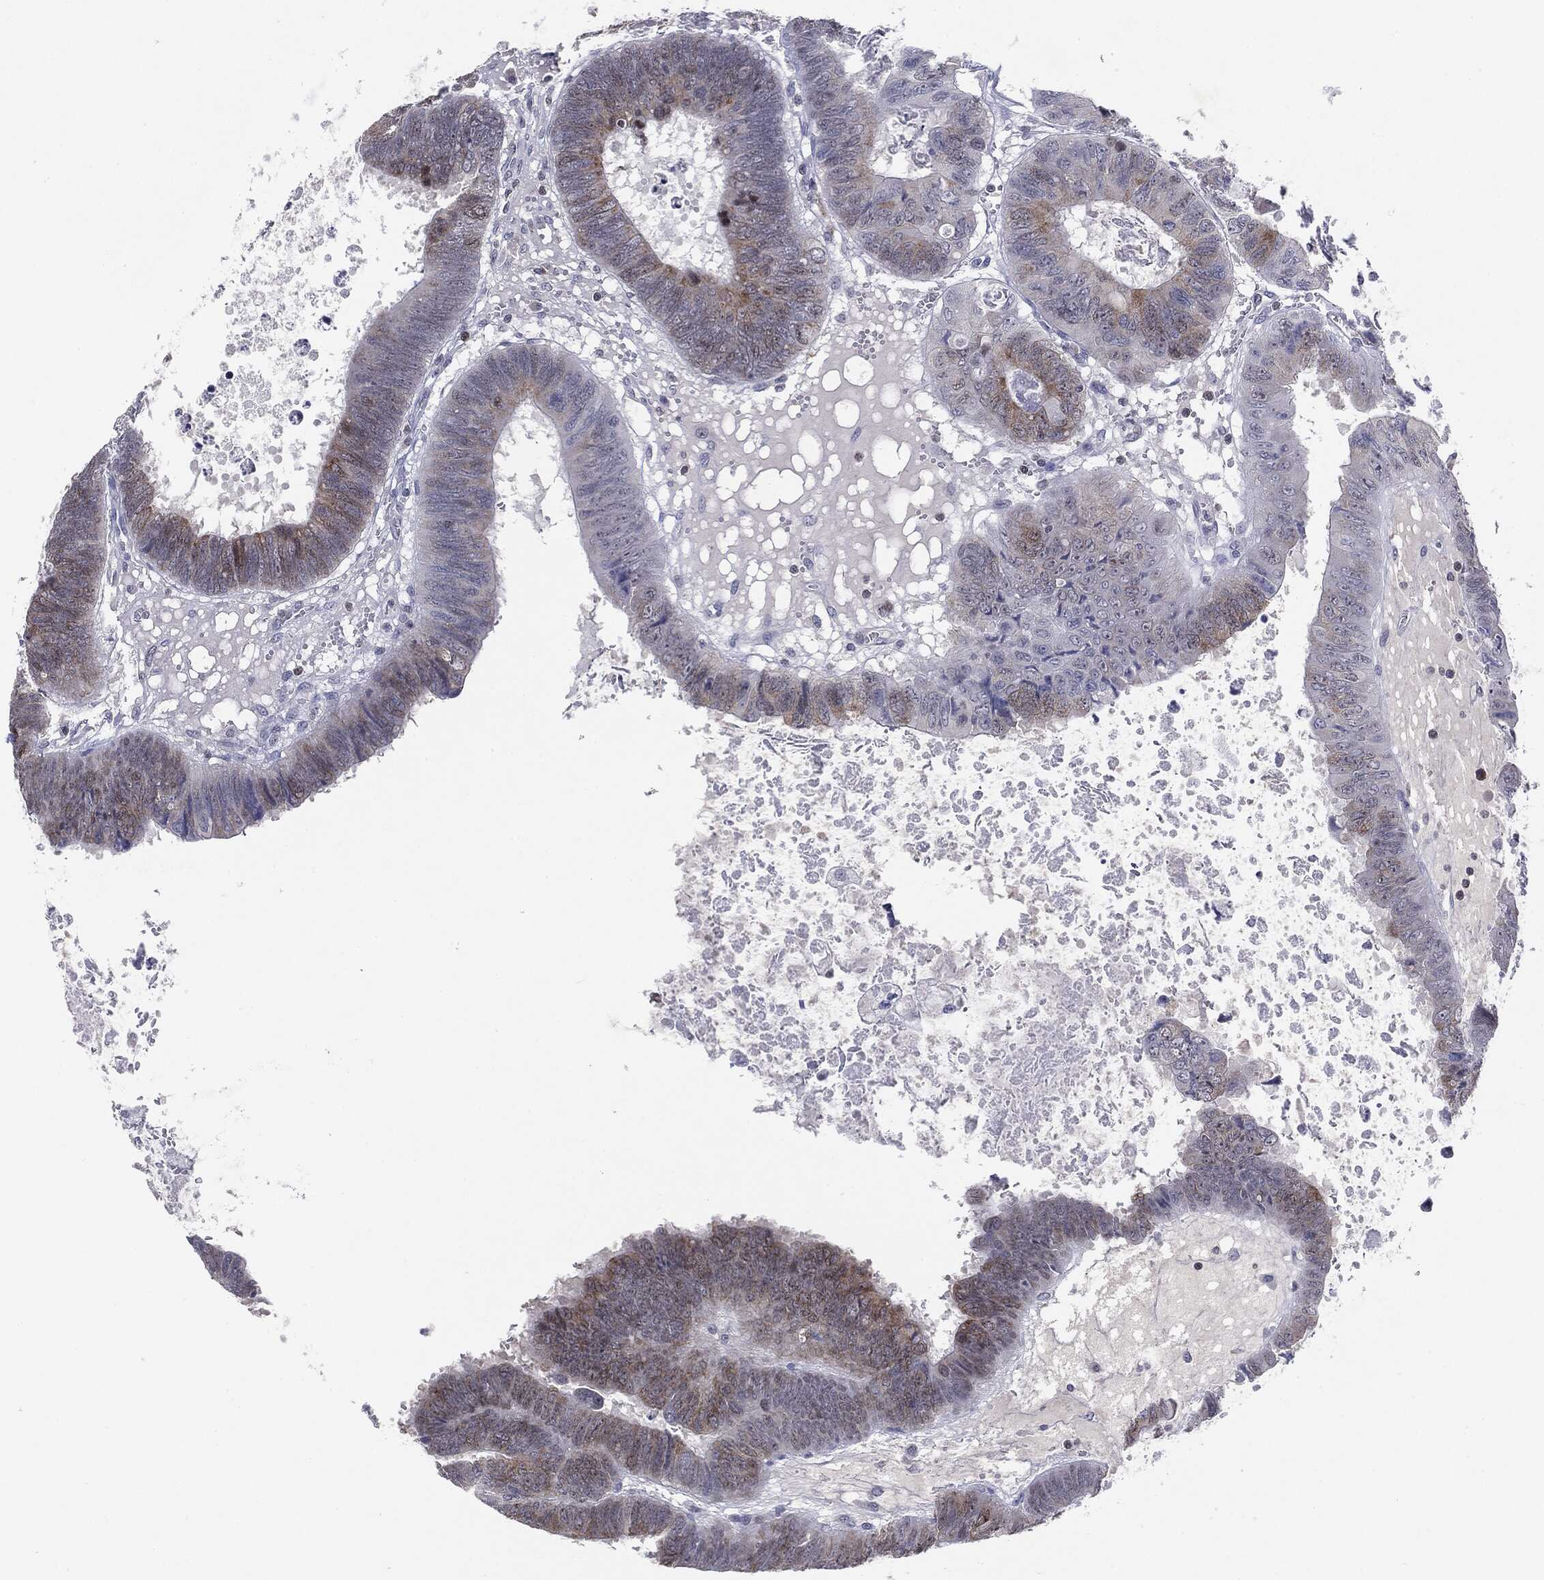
{"staining": {"intensity": "weak", "quantity": "<25%", "location": "cytoplasmic/membranous"}, "tissue": "colorectal cancer", "cell_type": "Tumor cells", "image_type": "cancer", "snomed": [{"axis": "morphology", "description": "Adenocarcinoma, NOS"}, {"axis": "topography", "description": "Colon"}], "caption": "A histopathology image of human colorectal adenocarcinoma is negative for staining in tumor cells. (DAB immunohistochemistry (IHC) with hematoxylin counter stain).", "gene": "KIF2C", "patient": {"sex": "male", "age": 62}}